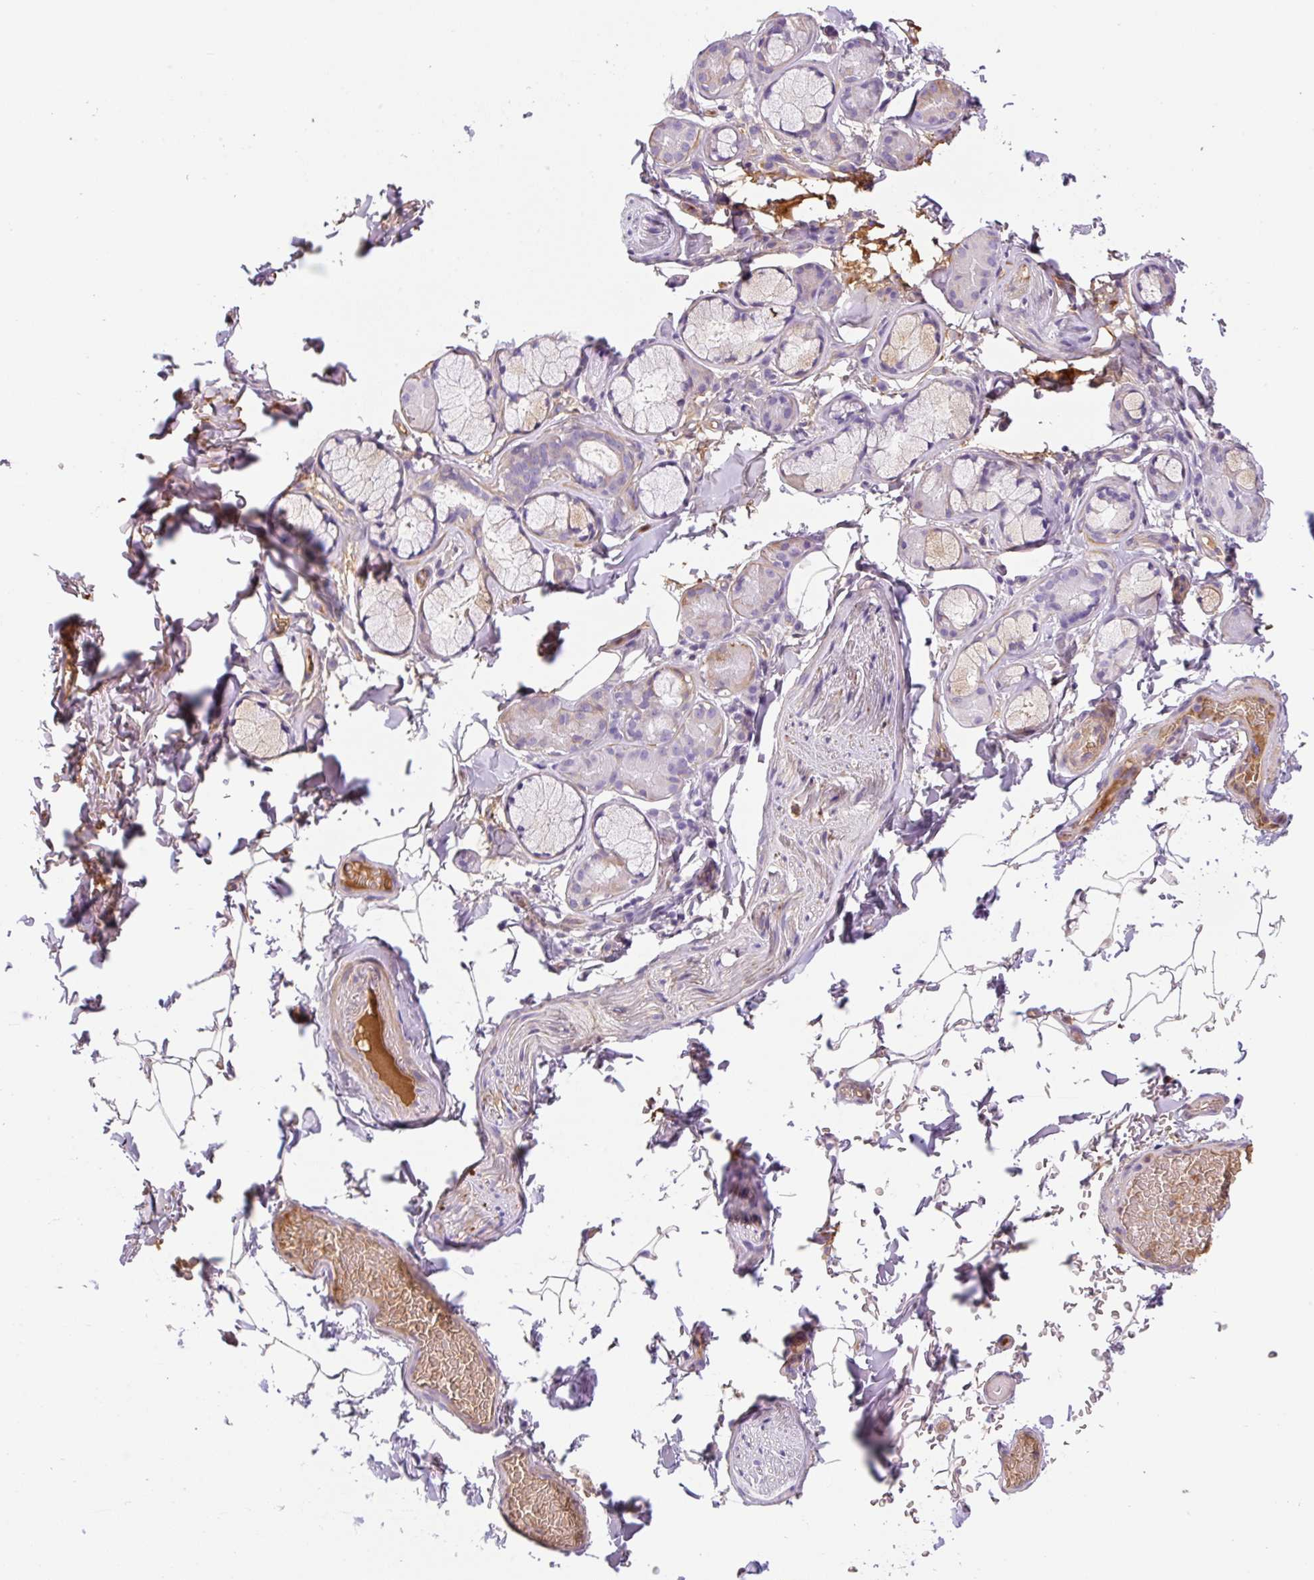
{"staining": {"intensity": "negative", "quantity": "none", "location": "none"}, "tissue": "adipose tissue", "cell_type": "Adipocytes", "image_type": "normal", "snomed": [{"axis": "morphology", "description": "Normal tissue, NOS"}, {"axis": "topography", "description": "Cartilage tissue"}, {"axis": "topography", "description": "Bronchus"}, {"axis": "topography", "description": "Peripheral nerve tissue"}], "caption": "The micrograph reveals no significant positivity in adipocytes of adipose tissue. (Brightfield microscopy of DAB (3,3'-diaminobenzidine) immunohistochemistry (IHC) at high magnification).", "gene": "TDRD15", "patient": {"sex": "male", "age": 67}}